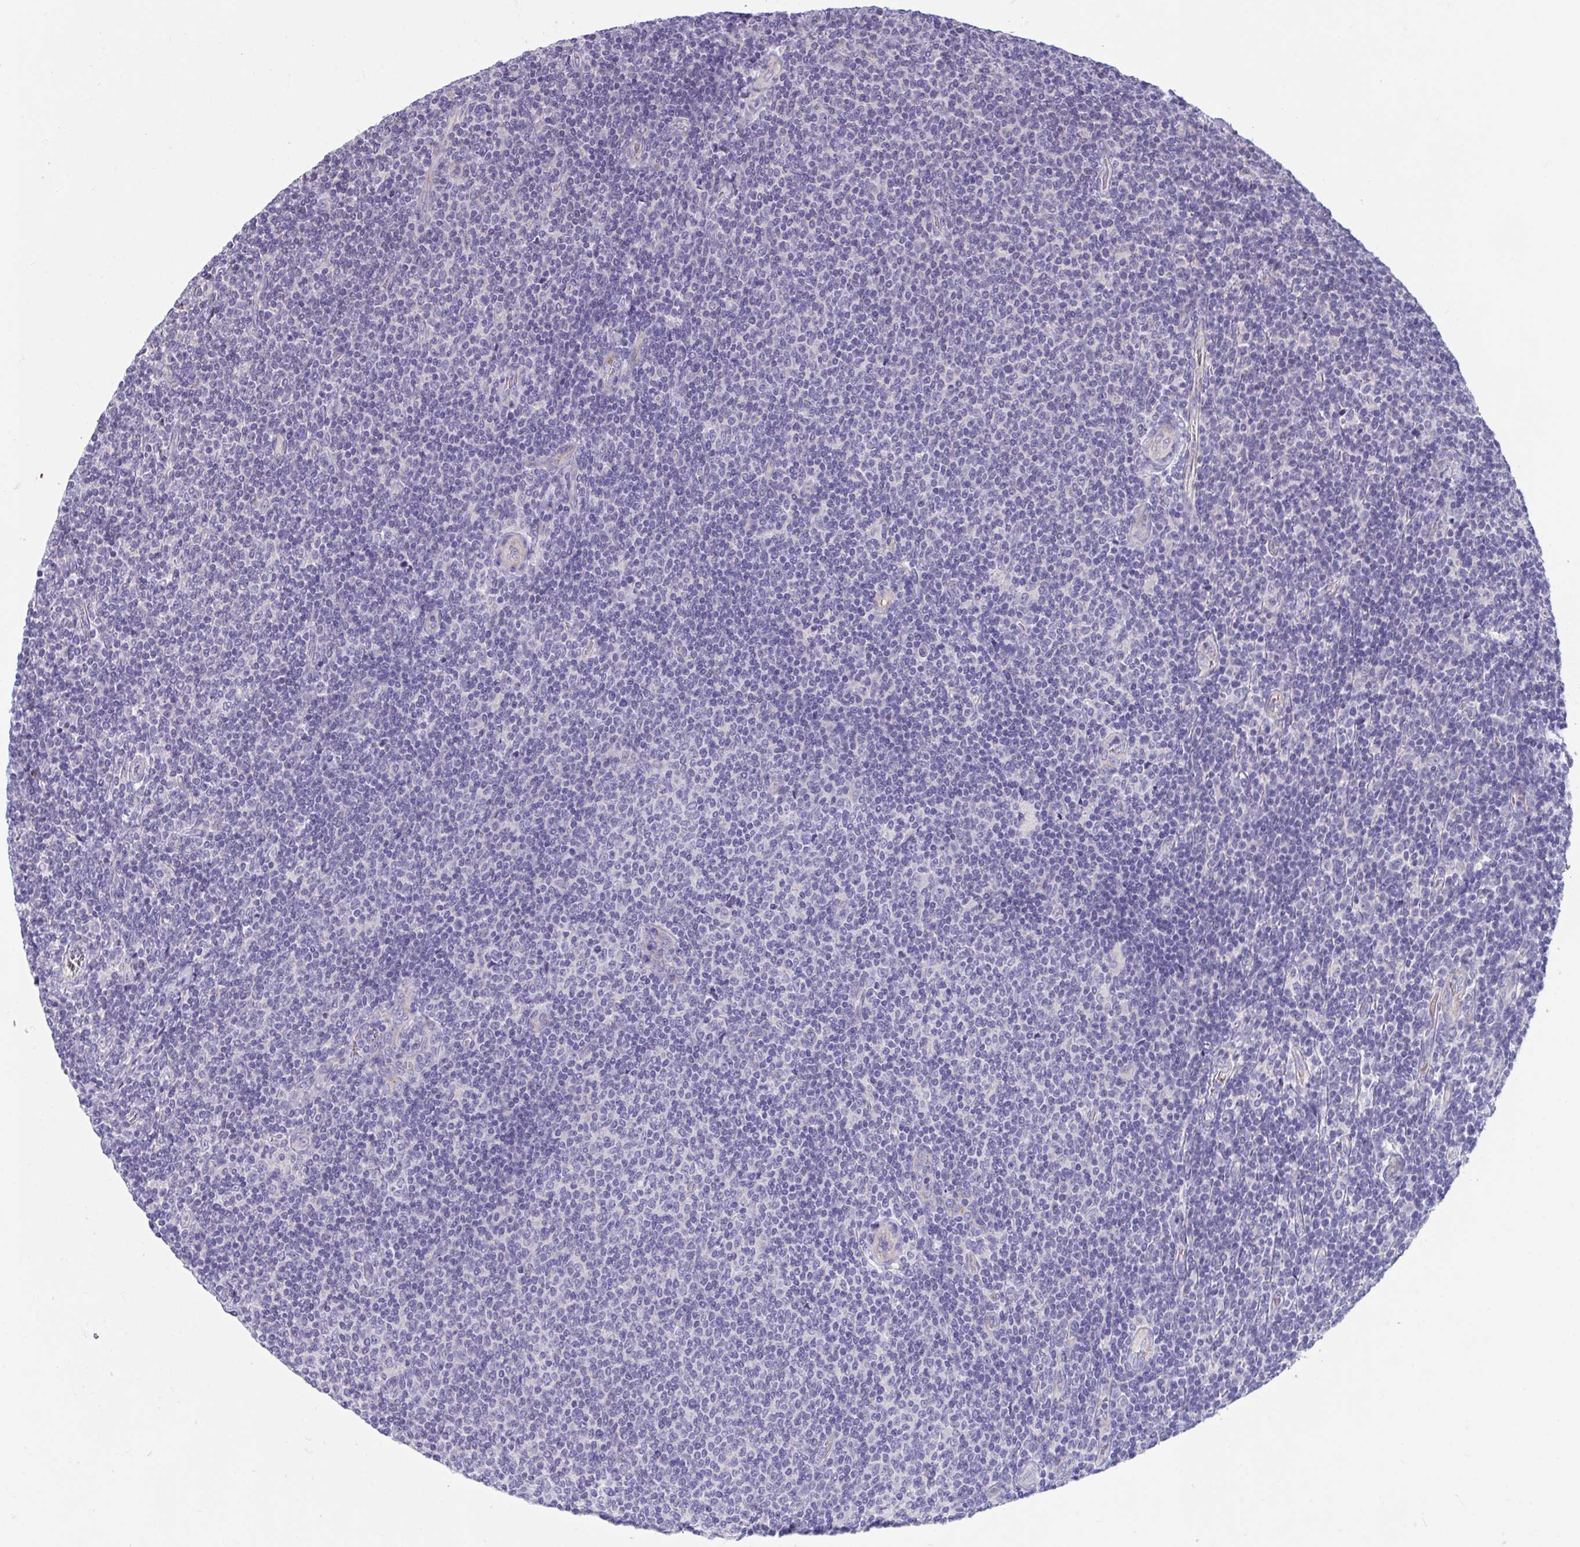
{"staining": {"intensity": "negative", "quantity": "none", "location": "none"}, "tissue": "lymphoma", "cell_type": "Tumor cells", "image_type": "cancer", "snomed": [{"axis": "morphology", "description": "Malignant lymphoma, non-Hodgkin's type, Low grade"}, {"axis": "topography", "description": "Lymph node"}], "caption": "IHC image of human lymphoma stained for a protein (brown), which demonstrates no staining in tumor cells.", "gene": "TTC30B", "patient": {"sex": "male", "age": 52}}